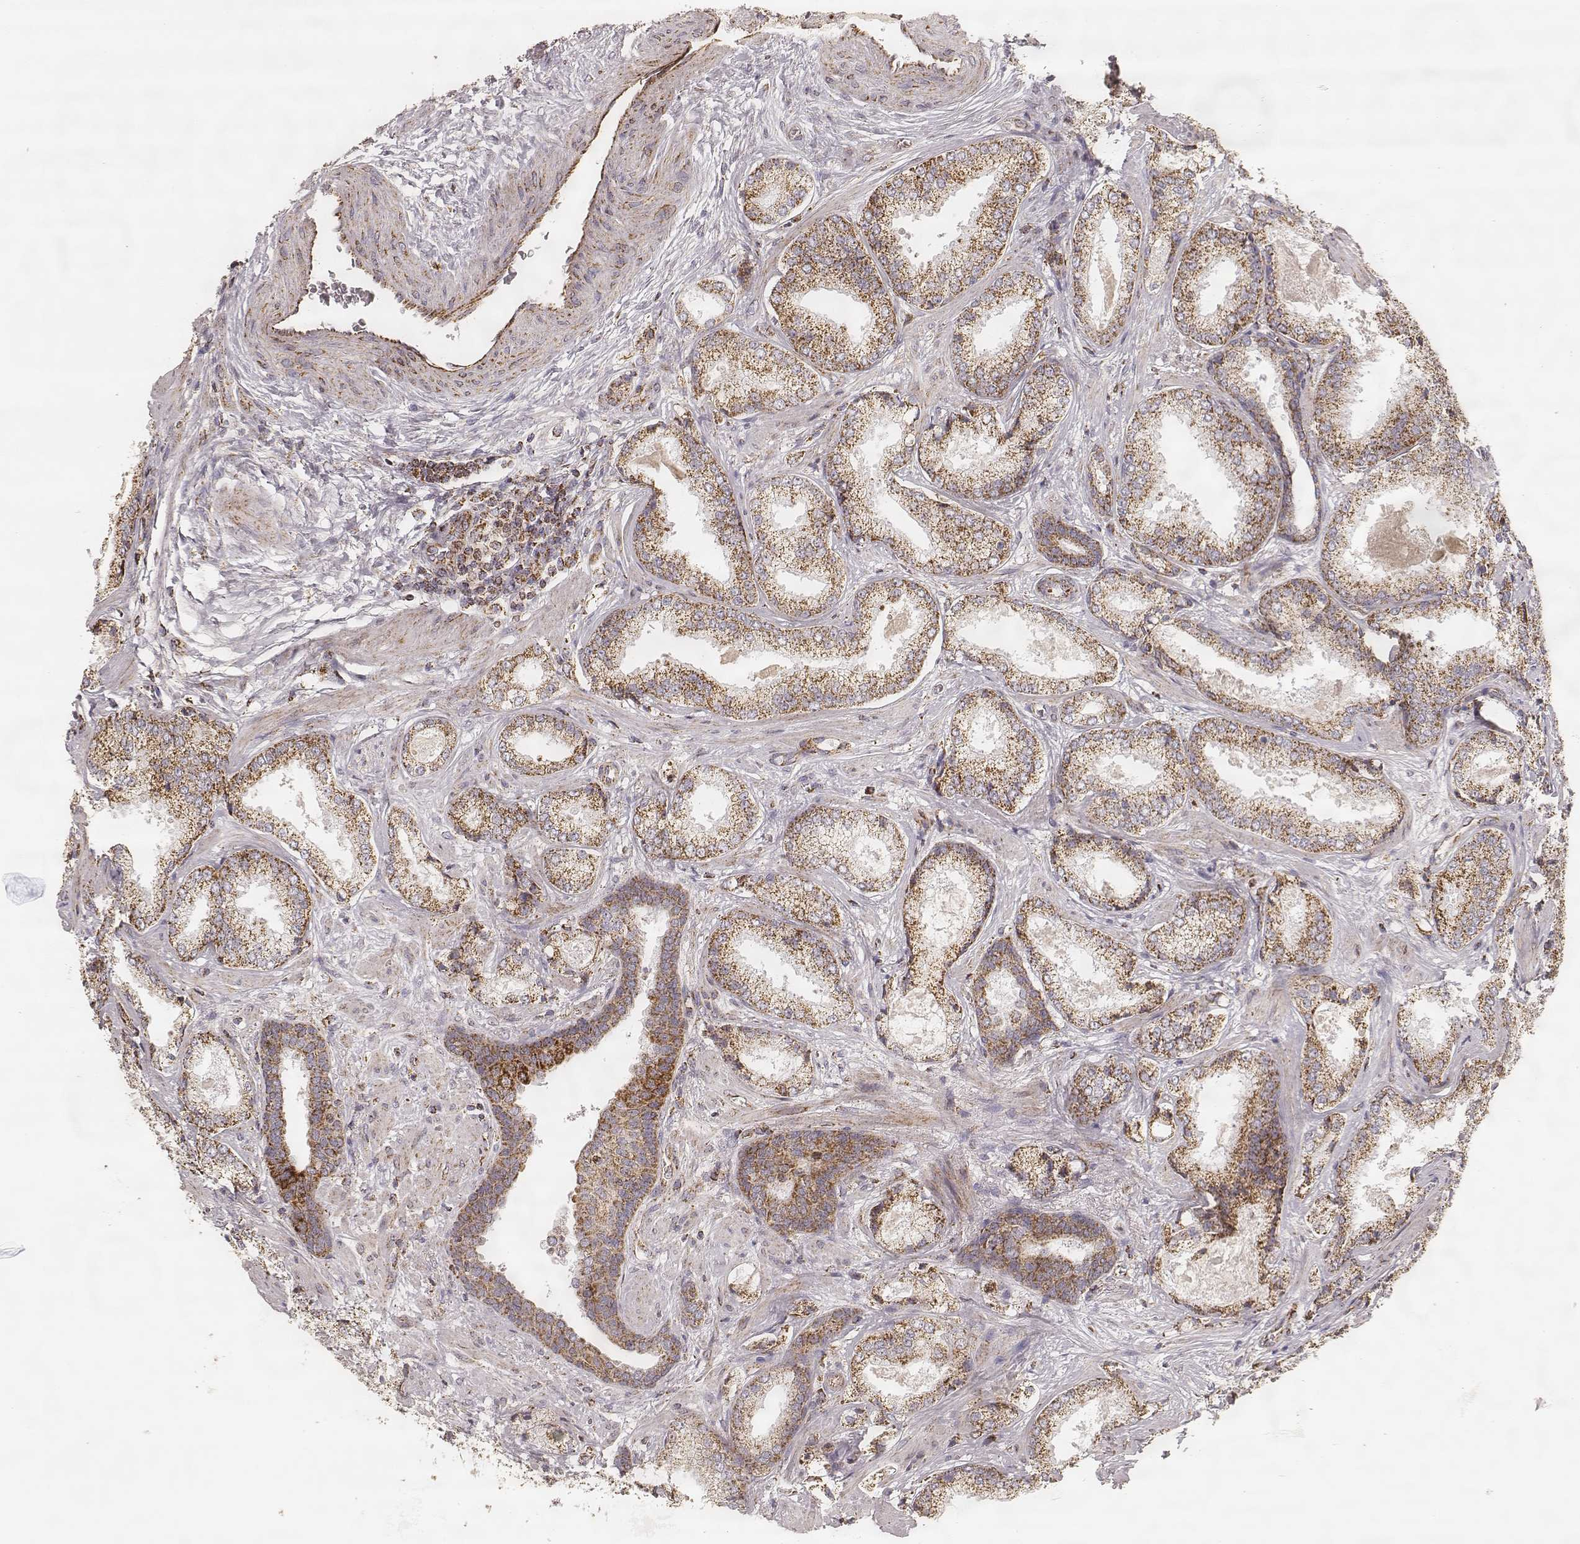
{"staining": {"intensity": "strong", "quantity": ">75%", "location": "cytoplasmic/membranous"}, "tissue": "prostate cancer", "cell_type": "Tumor cells", "image_type": "cancer", "snomed": [{"axis": "morphology", "description": "Adenocarcinoma, Low grade"}, {"axis": "topography", "description": "Prostate"}], "caption": "Immunohistochemical staining of adenocarcinoma (low-grade) (prostate) demonstrates strong cytoplasmic/membranous protein staining in approximately >75% of tumor cells. Using DAB (brown) and hematoxylin (blue) stains, captured at high magnification using brightfield microscopy.", "gene": "CS", "patient": {"sex": "male", "age": 56}}